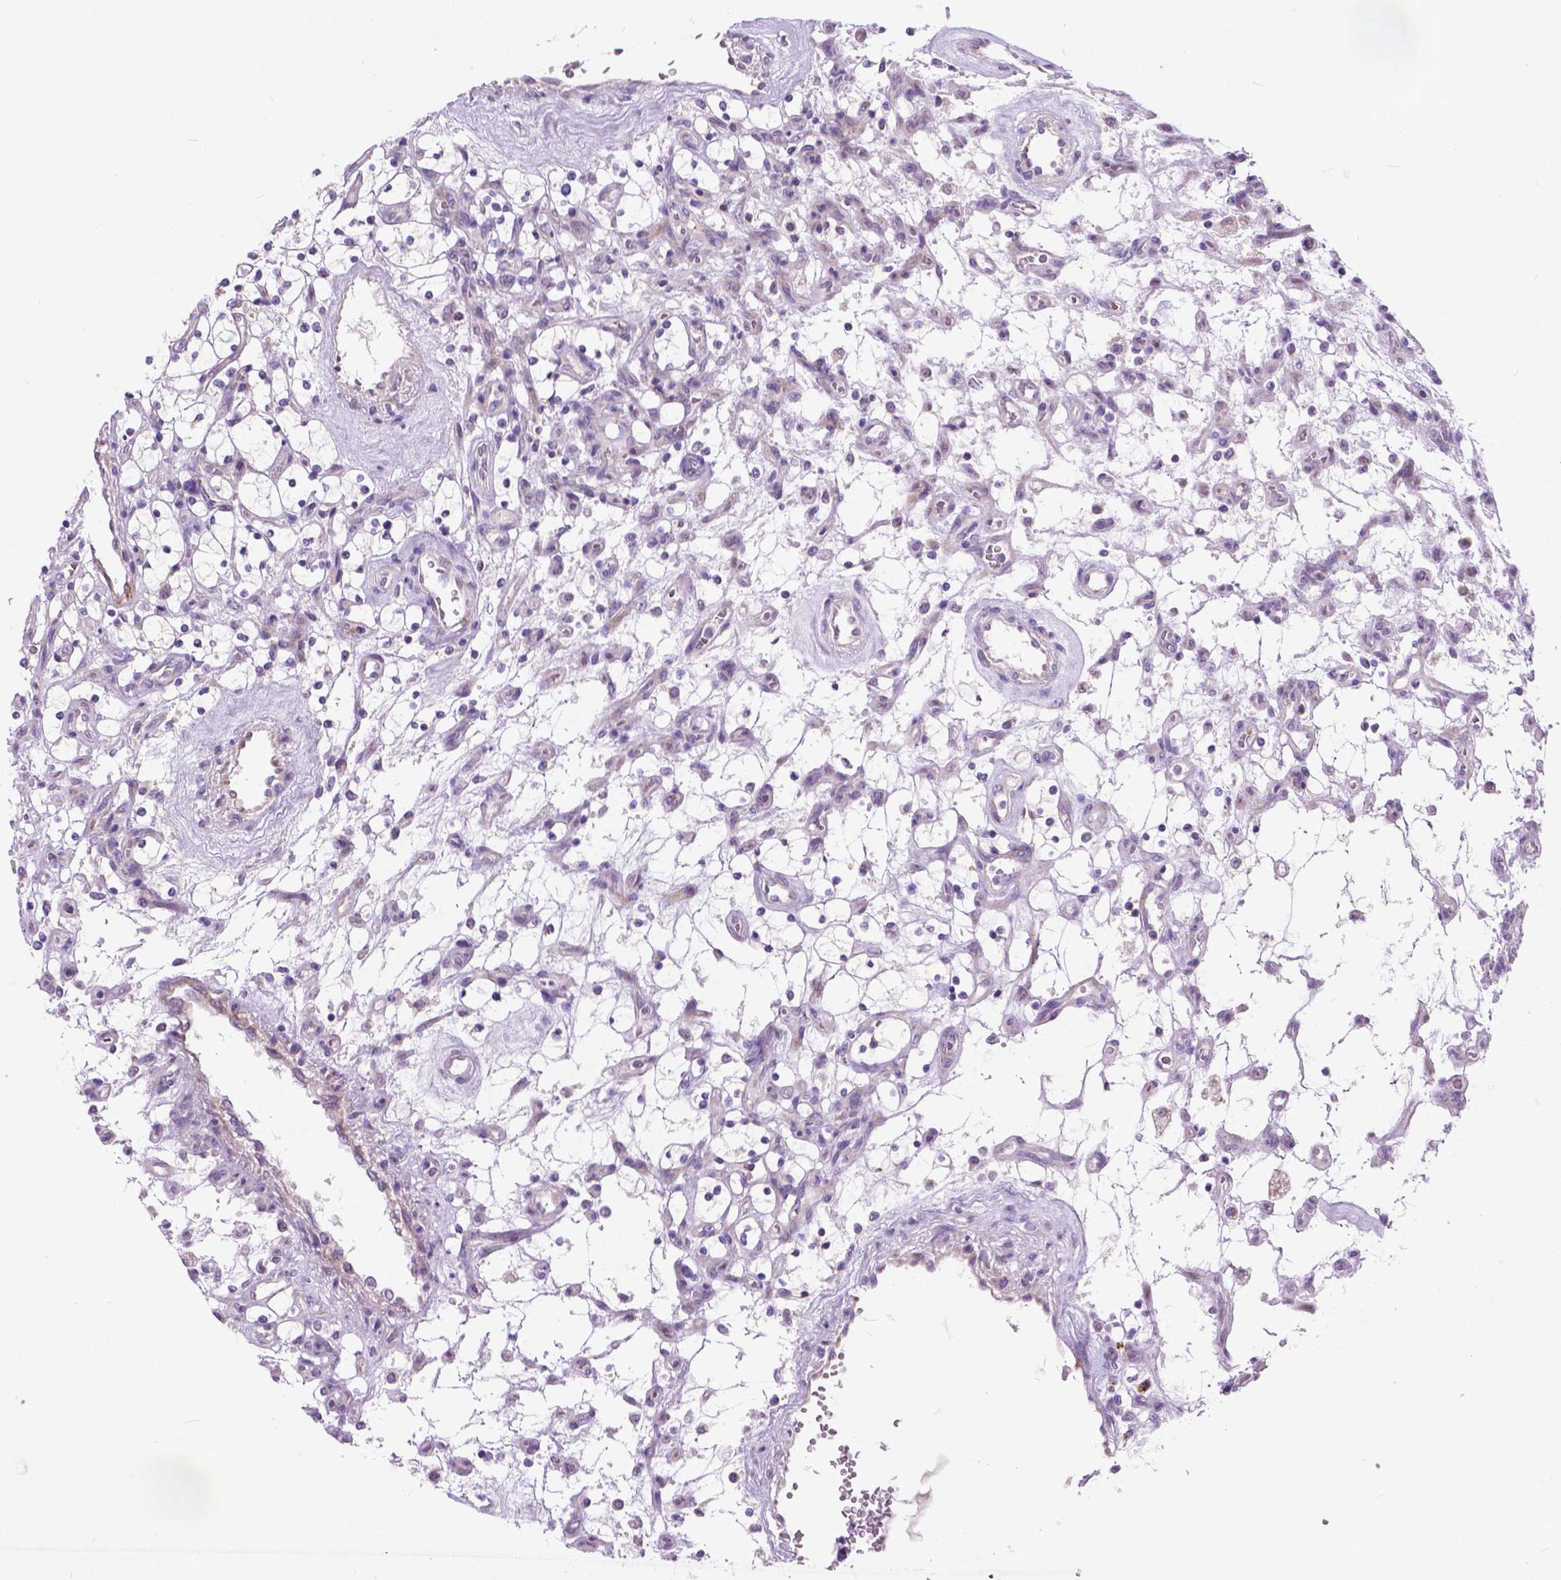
{"staining": {"intensity": "negative", "quantity": "none", "location": "none"}, "tissue": "renal cancer", "cell_type": "Tumor cells", "image_type": "cancer", "snomed": [{"axis": "morphology", "description": "Adenocarcinoma, NOS"}, {"axis": "topography", "description": "Kidney"}], "caption": "A high-resolution micrograph shows immunohistochemistry (IHC) staining of renal cancer (adenocarcinoma), which shows no significant staining in tumor cells.", "gene": "ATG4D", "patient": {"sex": "female", "age": 69}}